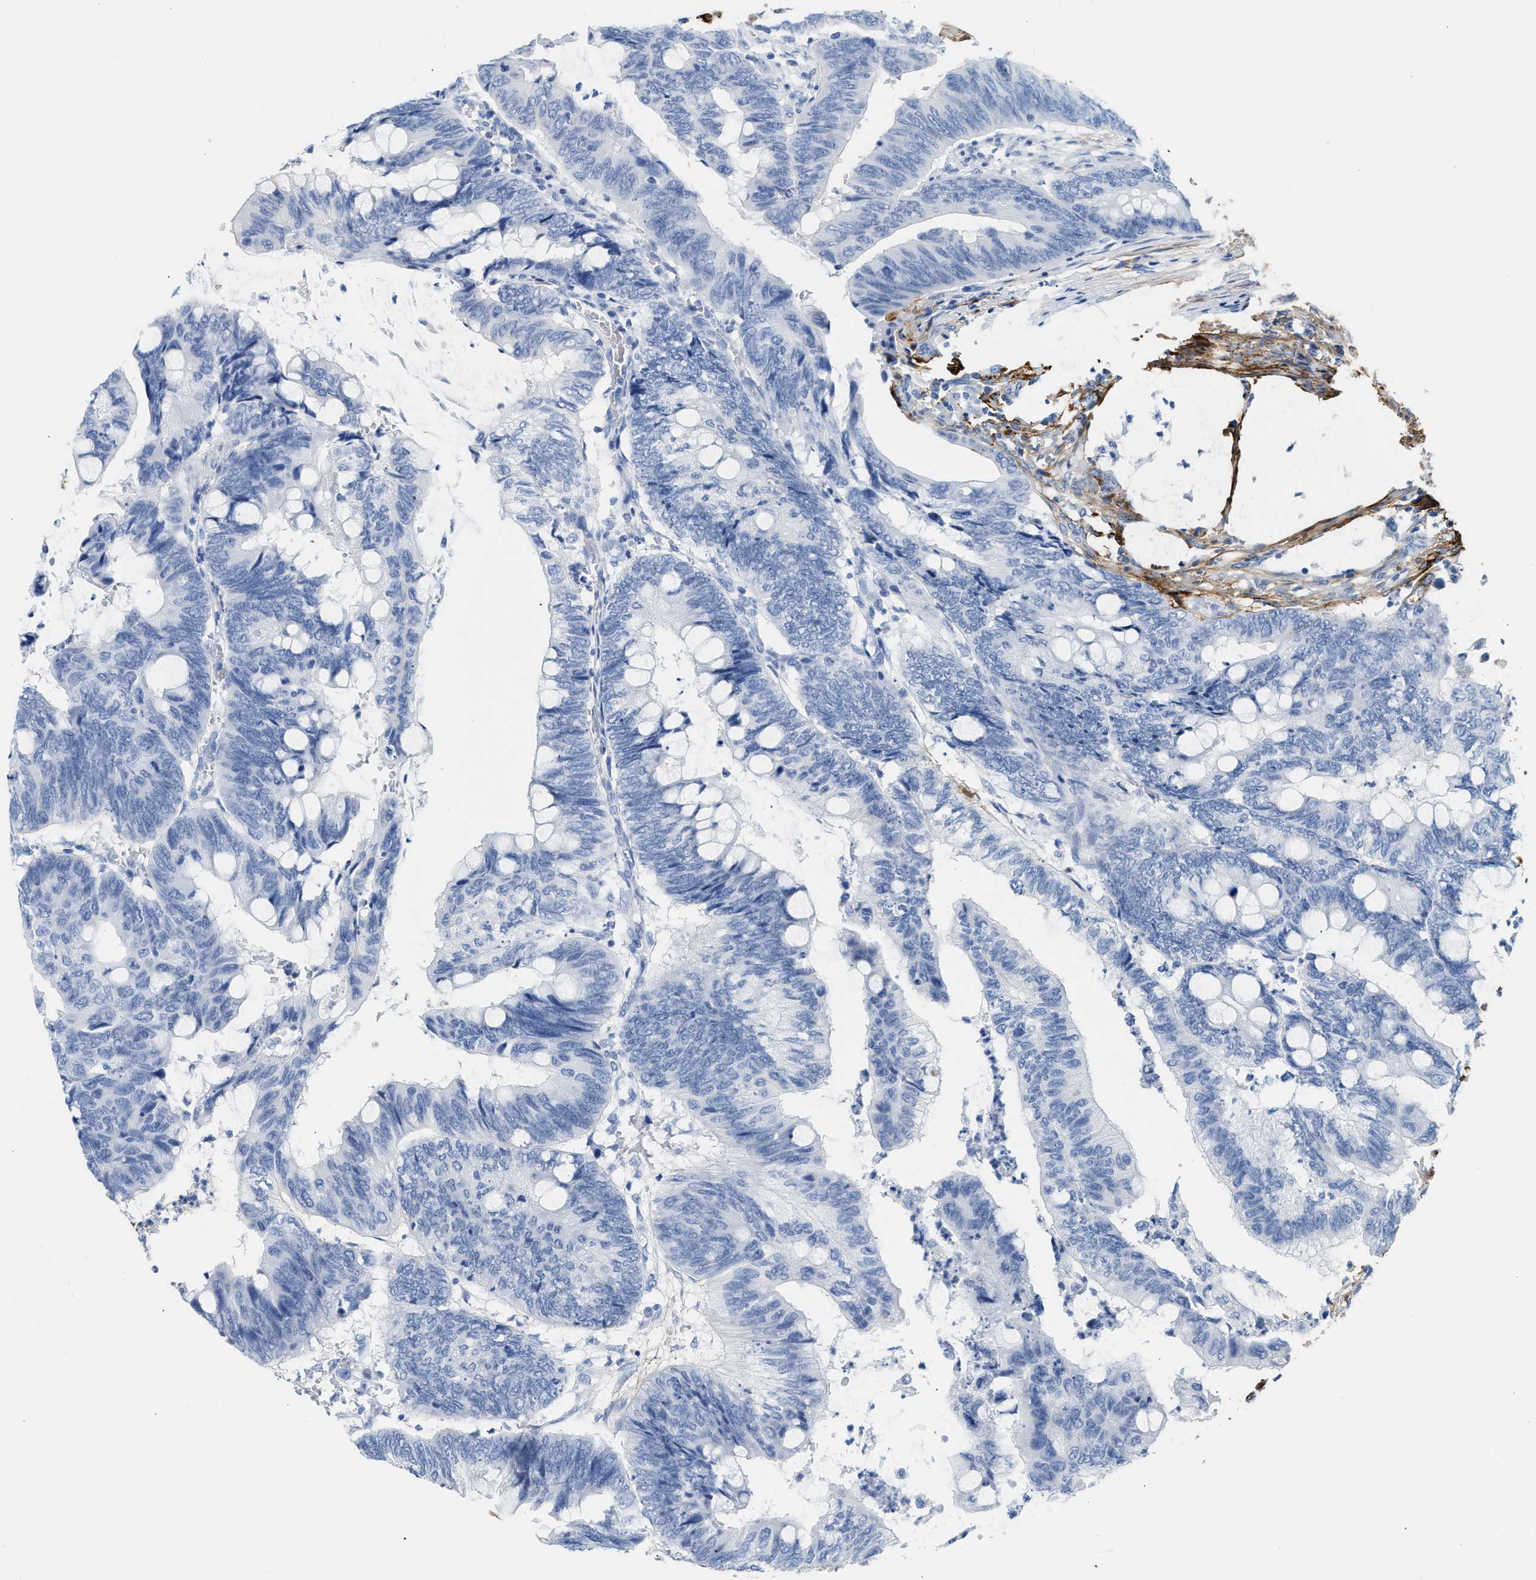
{"staining": {"intensity": "negative", "quantity": "none", "location": "none"}, "tissue": "colorectal cancer", "cell_type": "Tumor cells", "image_type": "cancer", "snomed": [{"axis": "morphology", "description": "Normal tissue, NOS"}, {"axis": "morphology", "description": "Adenocarcinoma, NOS"}, {"axis": "topography", "description": "Rectum"}, {"axis": "topography", "description": "Peripheral nerve tissue"}], "caption": "Immunohistochemical staining of human adenocarcinoma (colorectal) displays no significant positivity in tumor cells.", "gene": "TNR", "patient": {"sex": "male", "age": 92}}